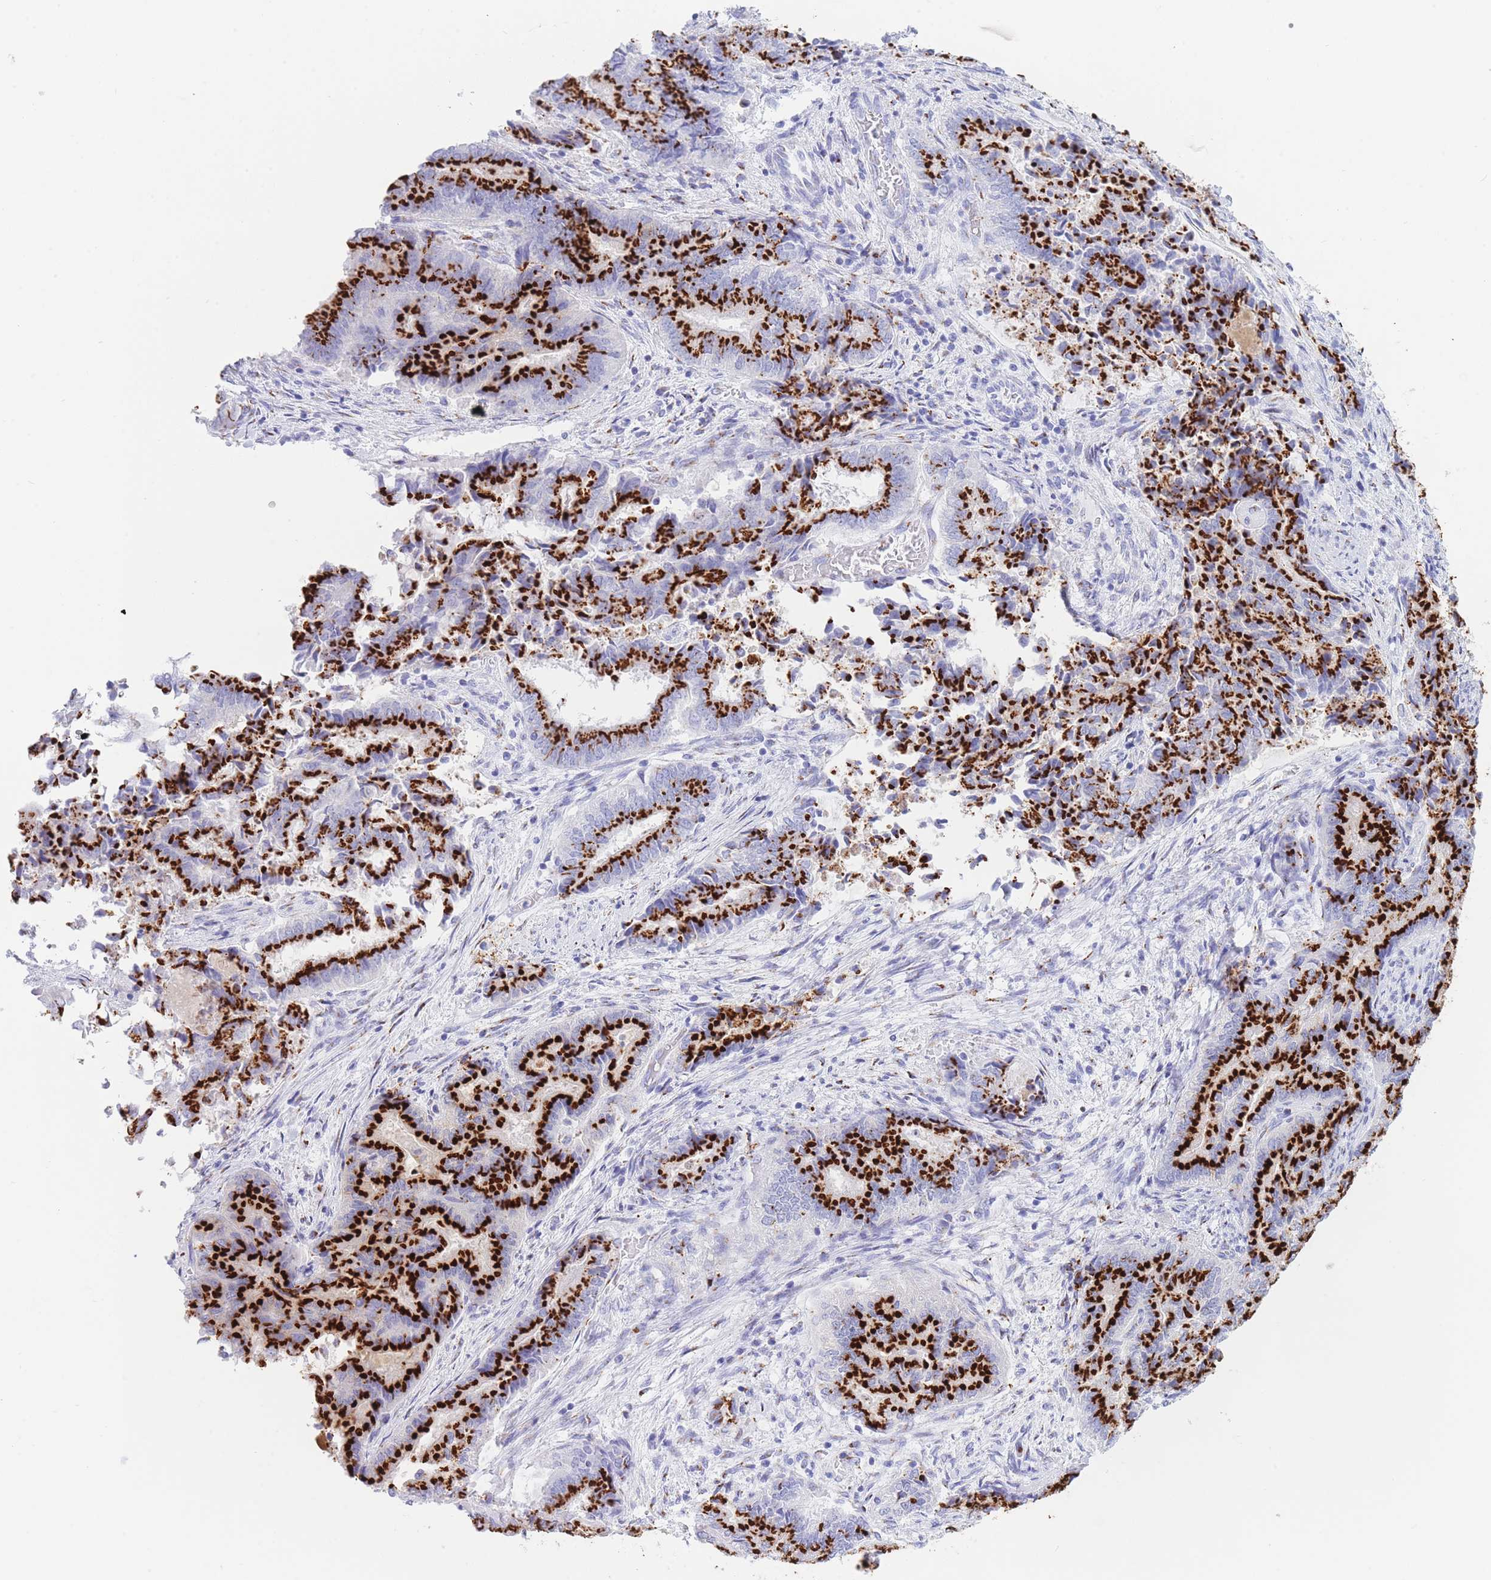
{"staining": {"intensity": "strong", "quantity": ">75%", "location": "cytoplasmic/membranous"}, "tissue": "endometrial cancer", "cell_type": "Tumor cells", "image_type": "cancer", "snomed": [{"axis": "morphology", "description": "Adenocarcinoma, NOS"}, {"axis": "topography", "description": "Endometrium"}], "caption": "DAB (3,3'-diaminobenzidine) immunohistochemical staining of human endometrial adenocarcinoma demonstrates strong cytoplasmic/membranous protein staining in approximately >75% of tumor cells.", "gene": "FAM3C", "patient": {"sex": "female", "age": 80}}